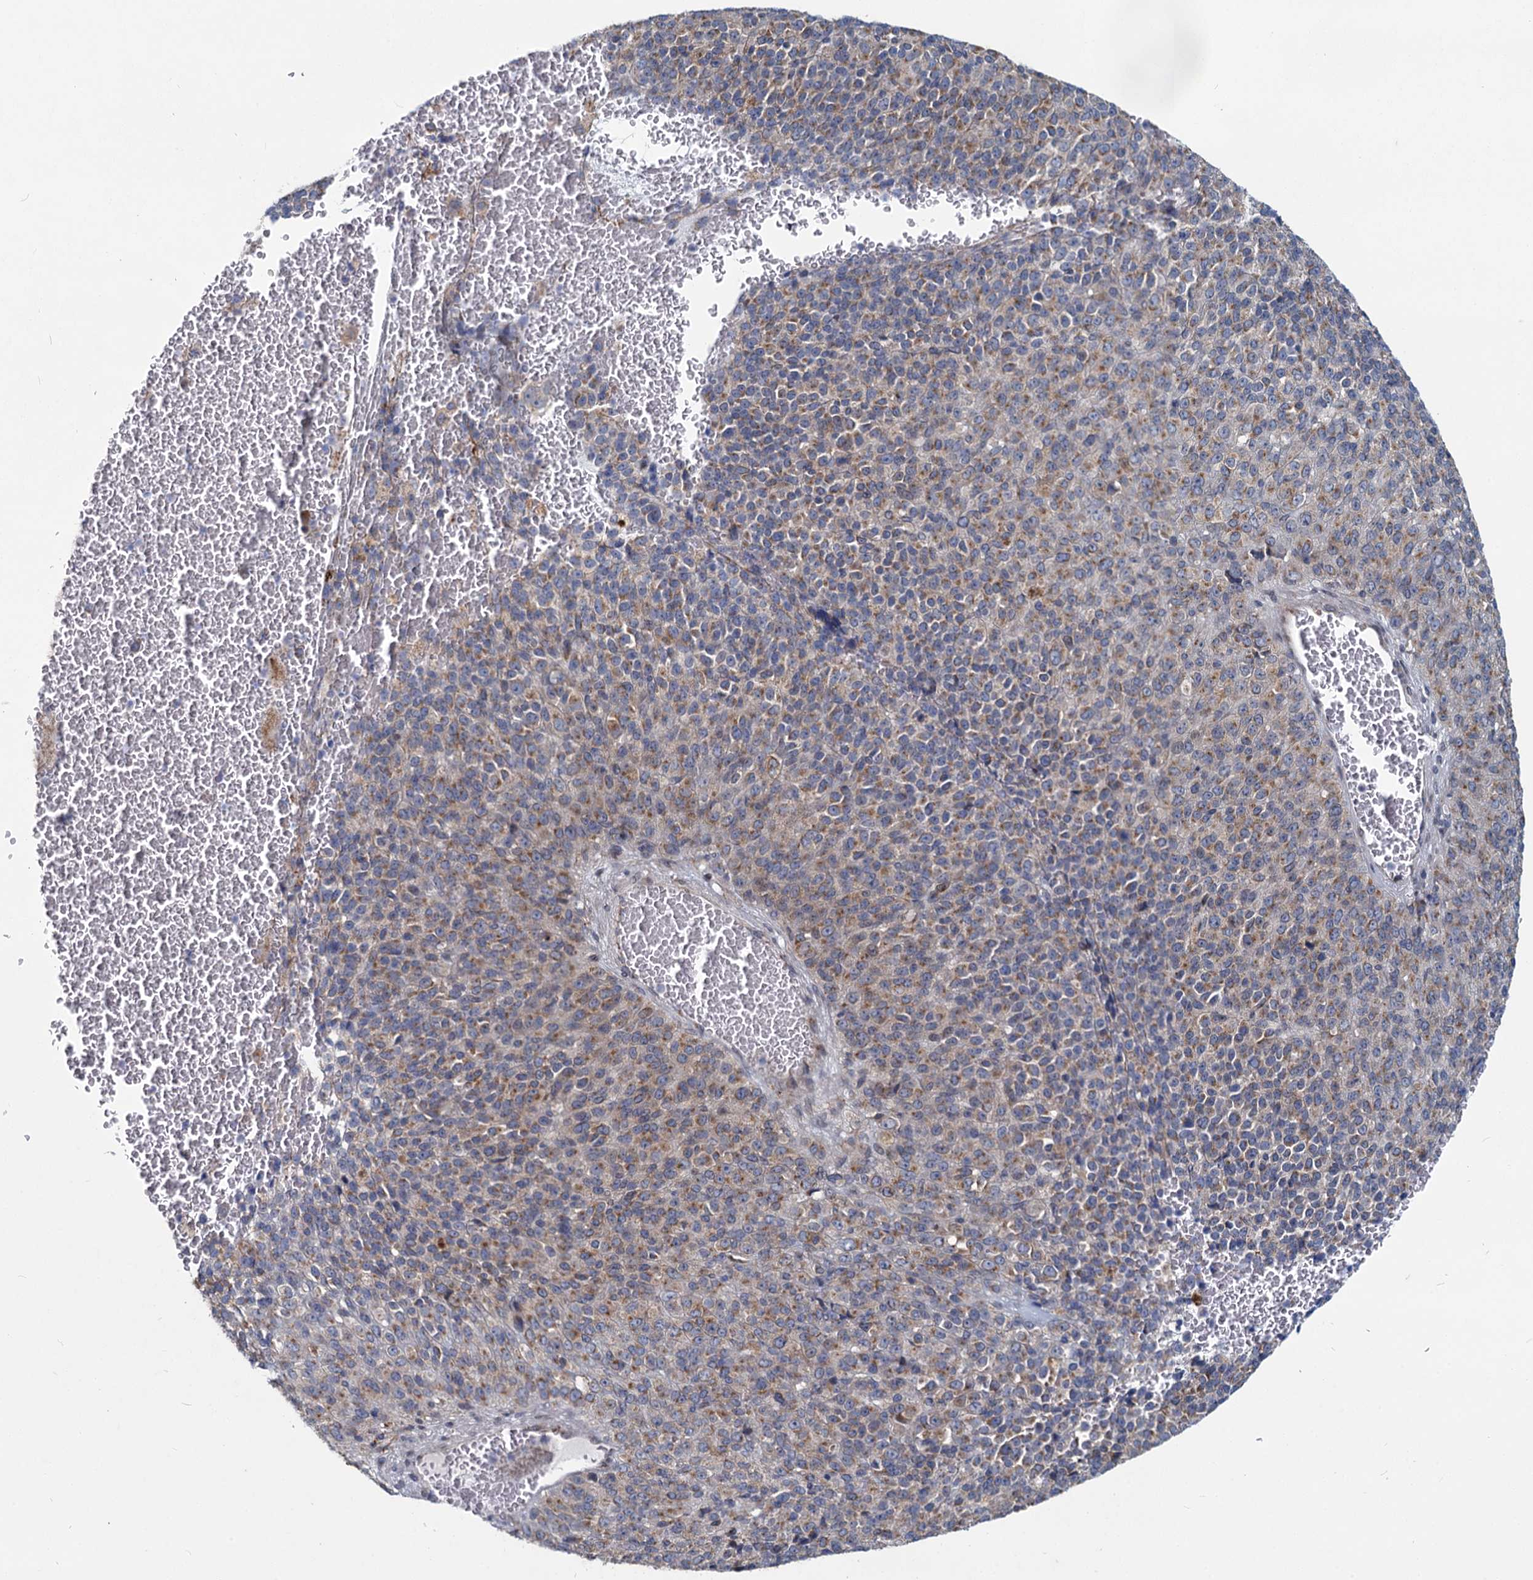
{"staining": {"intensity": "moderate", "quantity": "25%-75%", "location": "cytoplasmic/membranous"}, "tissue": "melanoma", "cell_type": "Tumor cells", "image_type": "cancer", "snomed": [{"axis": "morphology", "description": "Malignant melanoma, Metastatic site"}, {"axis": "topography", "description": "Brain"}], "caption": "High-power microscopy captured an immunohistochemistry (IHC) micrograph of malignant melanoma (metastatic site), revealing moderate cytoplasmic/membranous positivity in about 25%-75% of tumor cells.", "gene": "ADCY2", "patient": {"sex": "female", "age": 56}}